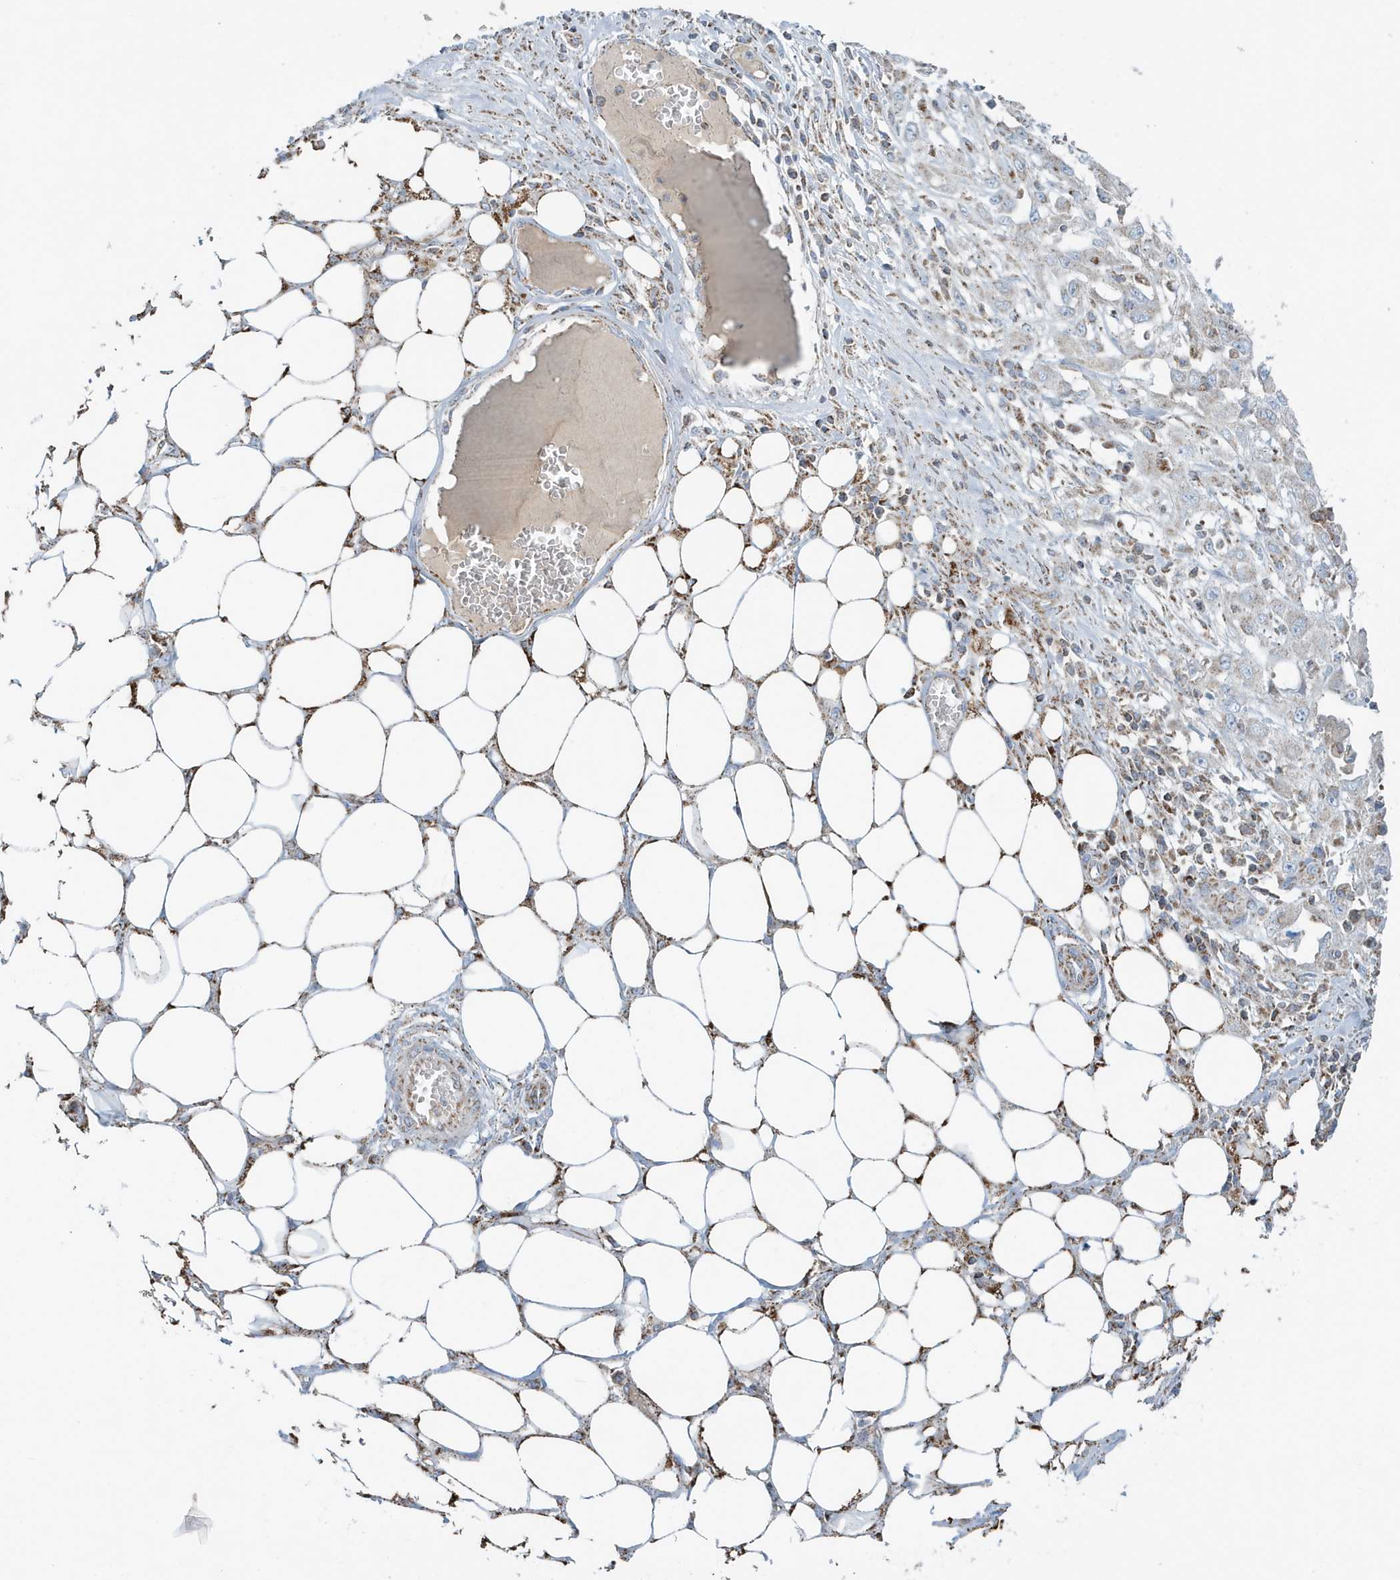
{"staining": {"intensity": "weak", "quantity": "25%-75%", "location": "cytoplasmic/membranous"}, "tissue": "skin cancer", "cell_type": "Tumor cells", "image_type": "cancer", "snomed": [{"axis": "morphology", "description": "Squamous cell carcinoma, NOS"}, {"axis": "morphology", "description": "Squamous cell carcinoma, metastatic, NOS"}, {"axis": "topography", "description": "Skin"}, {"axis": "topography", "description": "Lymph node"}], "caption": "Skin cancer (metastatic squamous cell carcinoma) tissue demonstrates weak cytoplasmic/membranous positivity in approximately 25%-75% of tumor cells, visualized by immunohistochemistry.", "gene": "RAB11FIP3", "patient": {"sex": "male", "age": 75}}